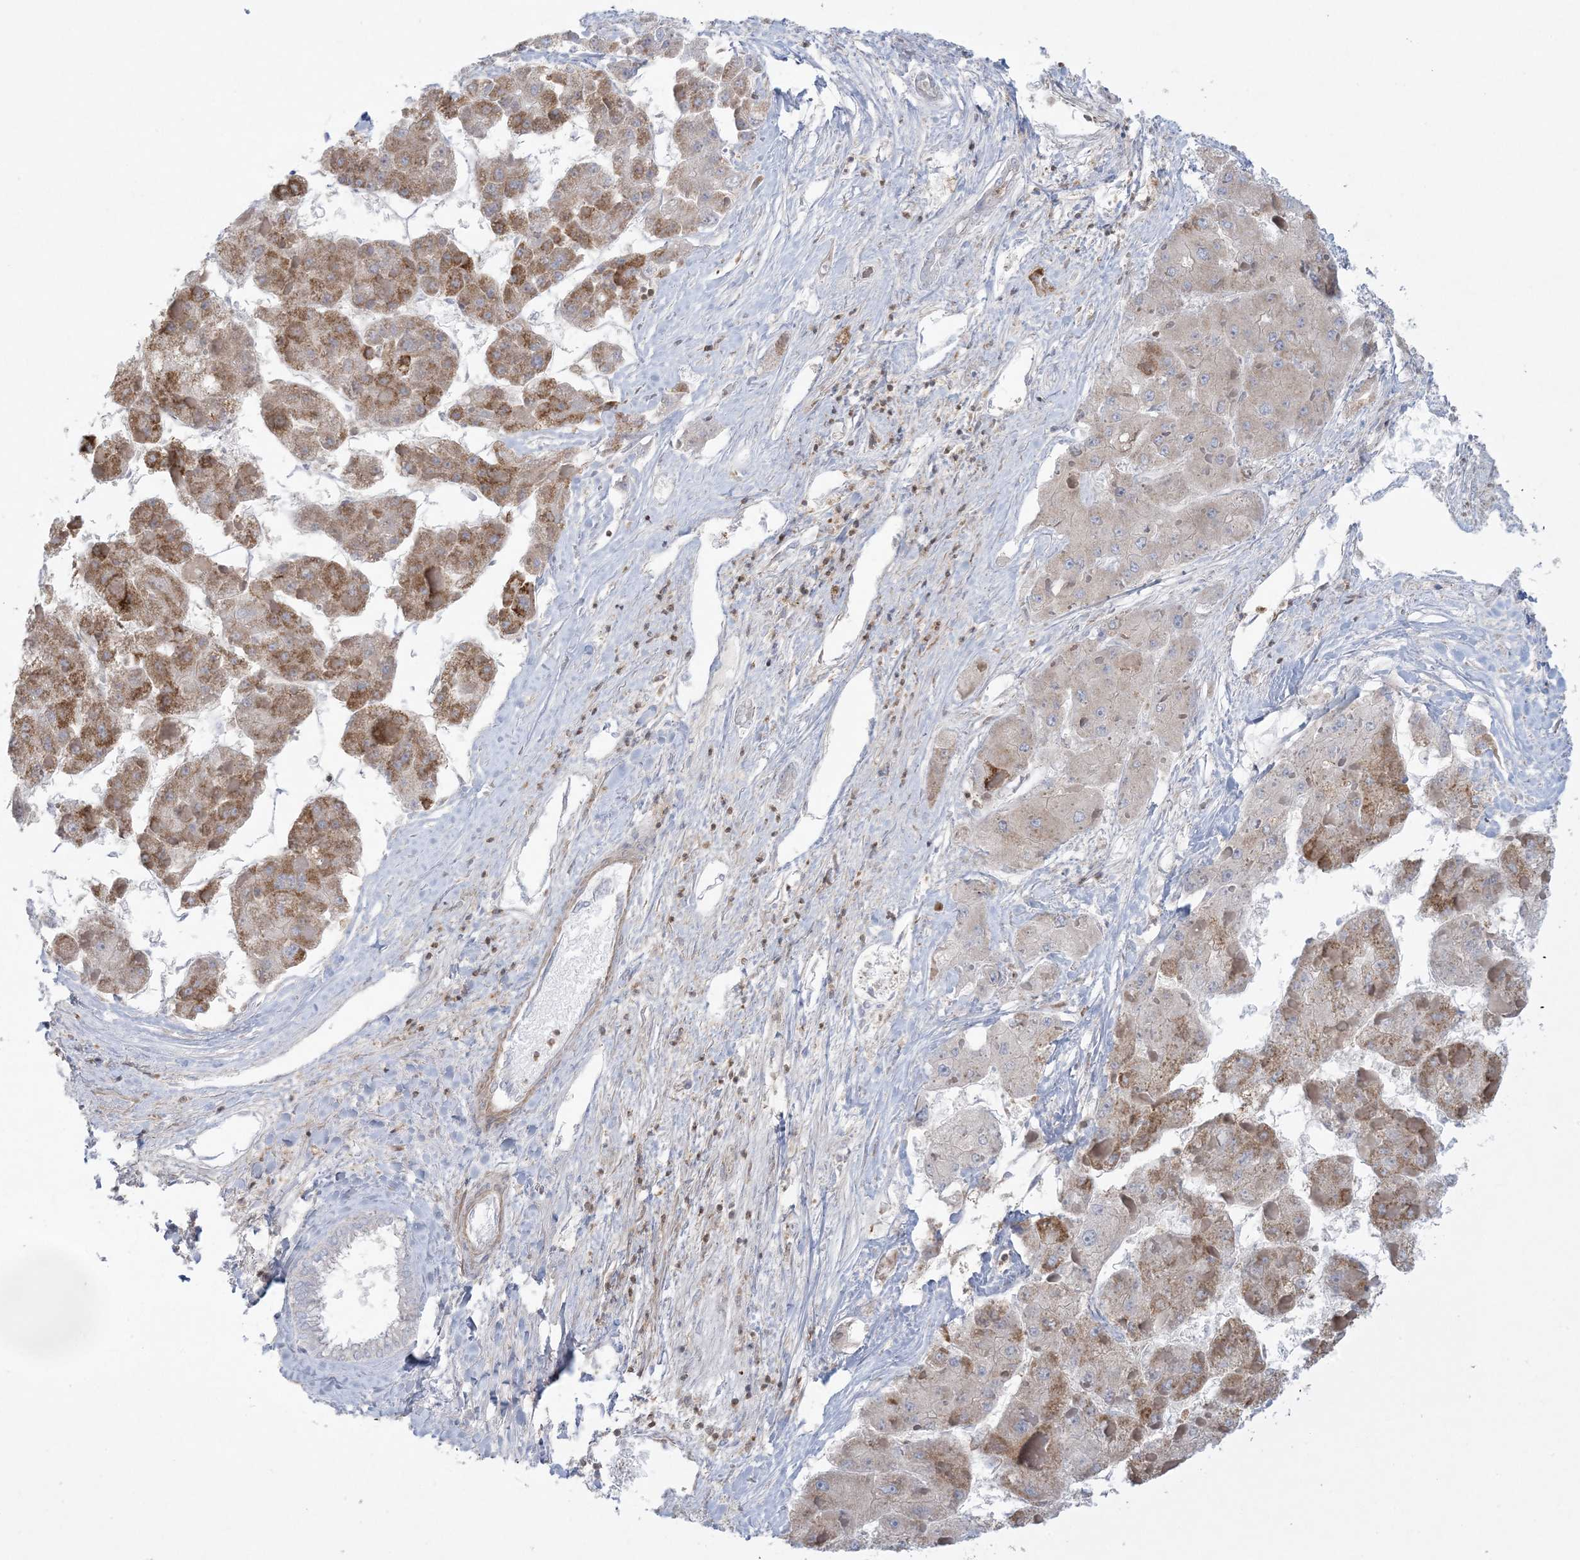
{"staining": {"intensity": "moderate", "quantity": "25%-75%", "location": "cytoplasmic/membranous"}, "tissue": "liver cancer", "cell_type": "Tumor cells", "image_type": "cancer", "snomed": [{"axis": "morphology", "description": "Carcinoma, Hepatocellular, NOS"}, {"axis": "topography", "description": "Liver"}], "caption": "Moderate cytoplasmic/membranous protein expression is present in about 25%-75% of tumor cells in liver hepatocellular carcinoma. Ihc stains the protein of interest in brown and the nuclei are stained blue.", "gene": "ARHGAP30", "patient": {"sex": "female", "age": 73}}